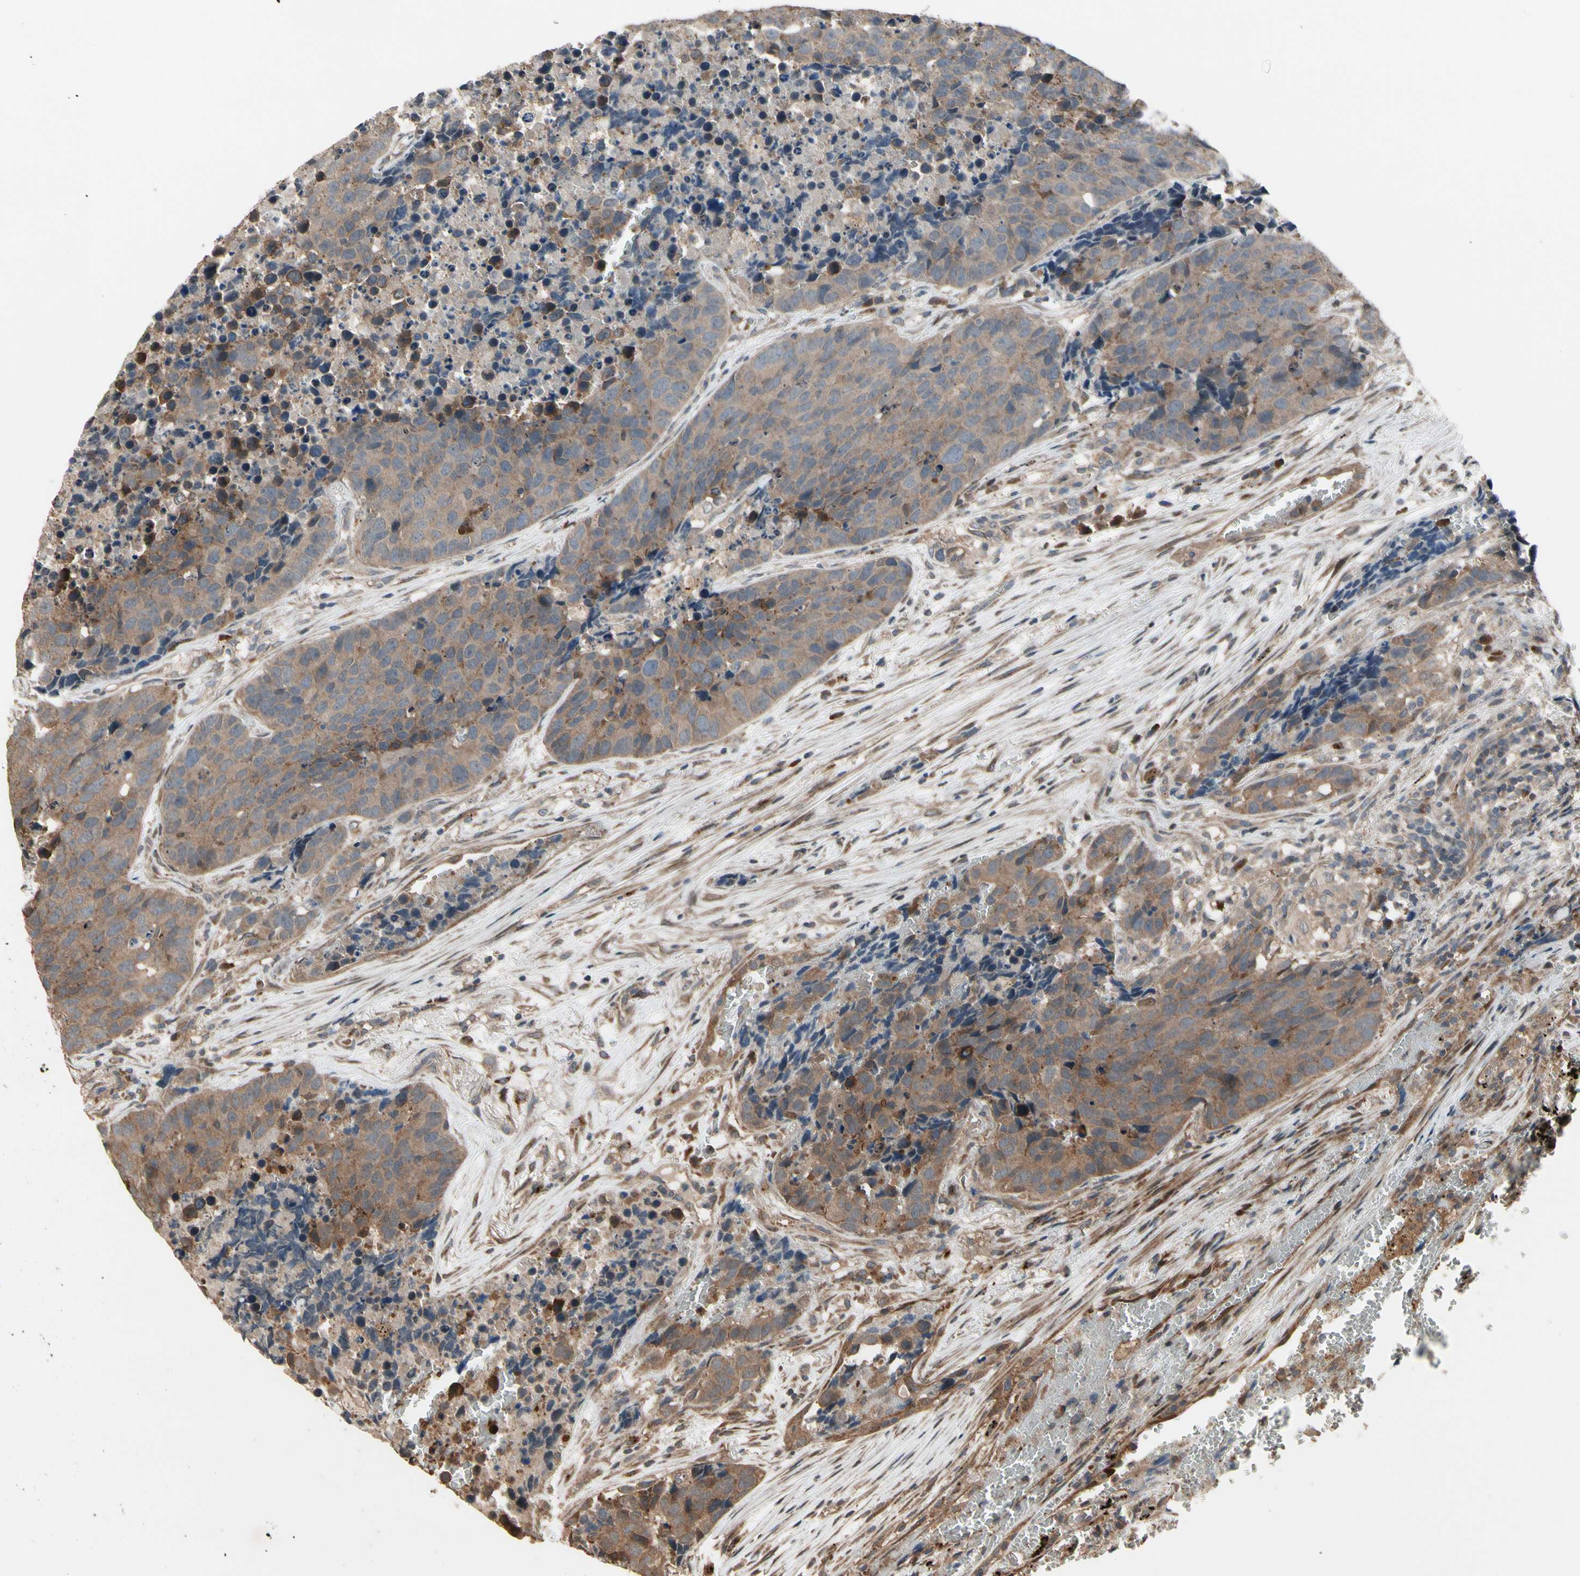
{"staining": {"intensity": "weak", "quantity": ">75%", "location": "cytoplasmic/membranous"}, "tissue": "carcinoid", "cell_type": "Tumor cells", "image_type": "cancer", "snomed": [{"axis": "morphology", "description": "Carcinoid, malignant, NOS"}, {"axis": "topography", "description": "Lung"}], "caption": "Weak cytoplasmic/membranous expression for a protein is identified in about >75% of tumor cells of carcinoid (malignant) using immunohistochemistry.", "gene": "CSF1R", "patient": {"sex": "male", "age": 60}}